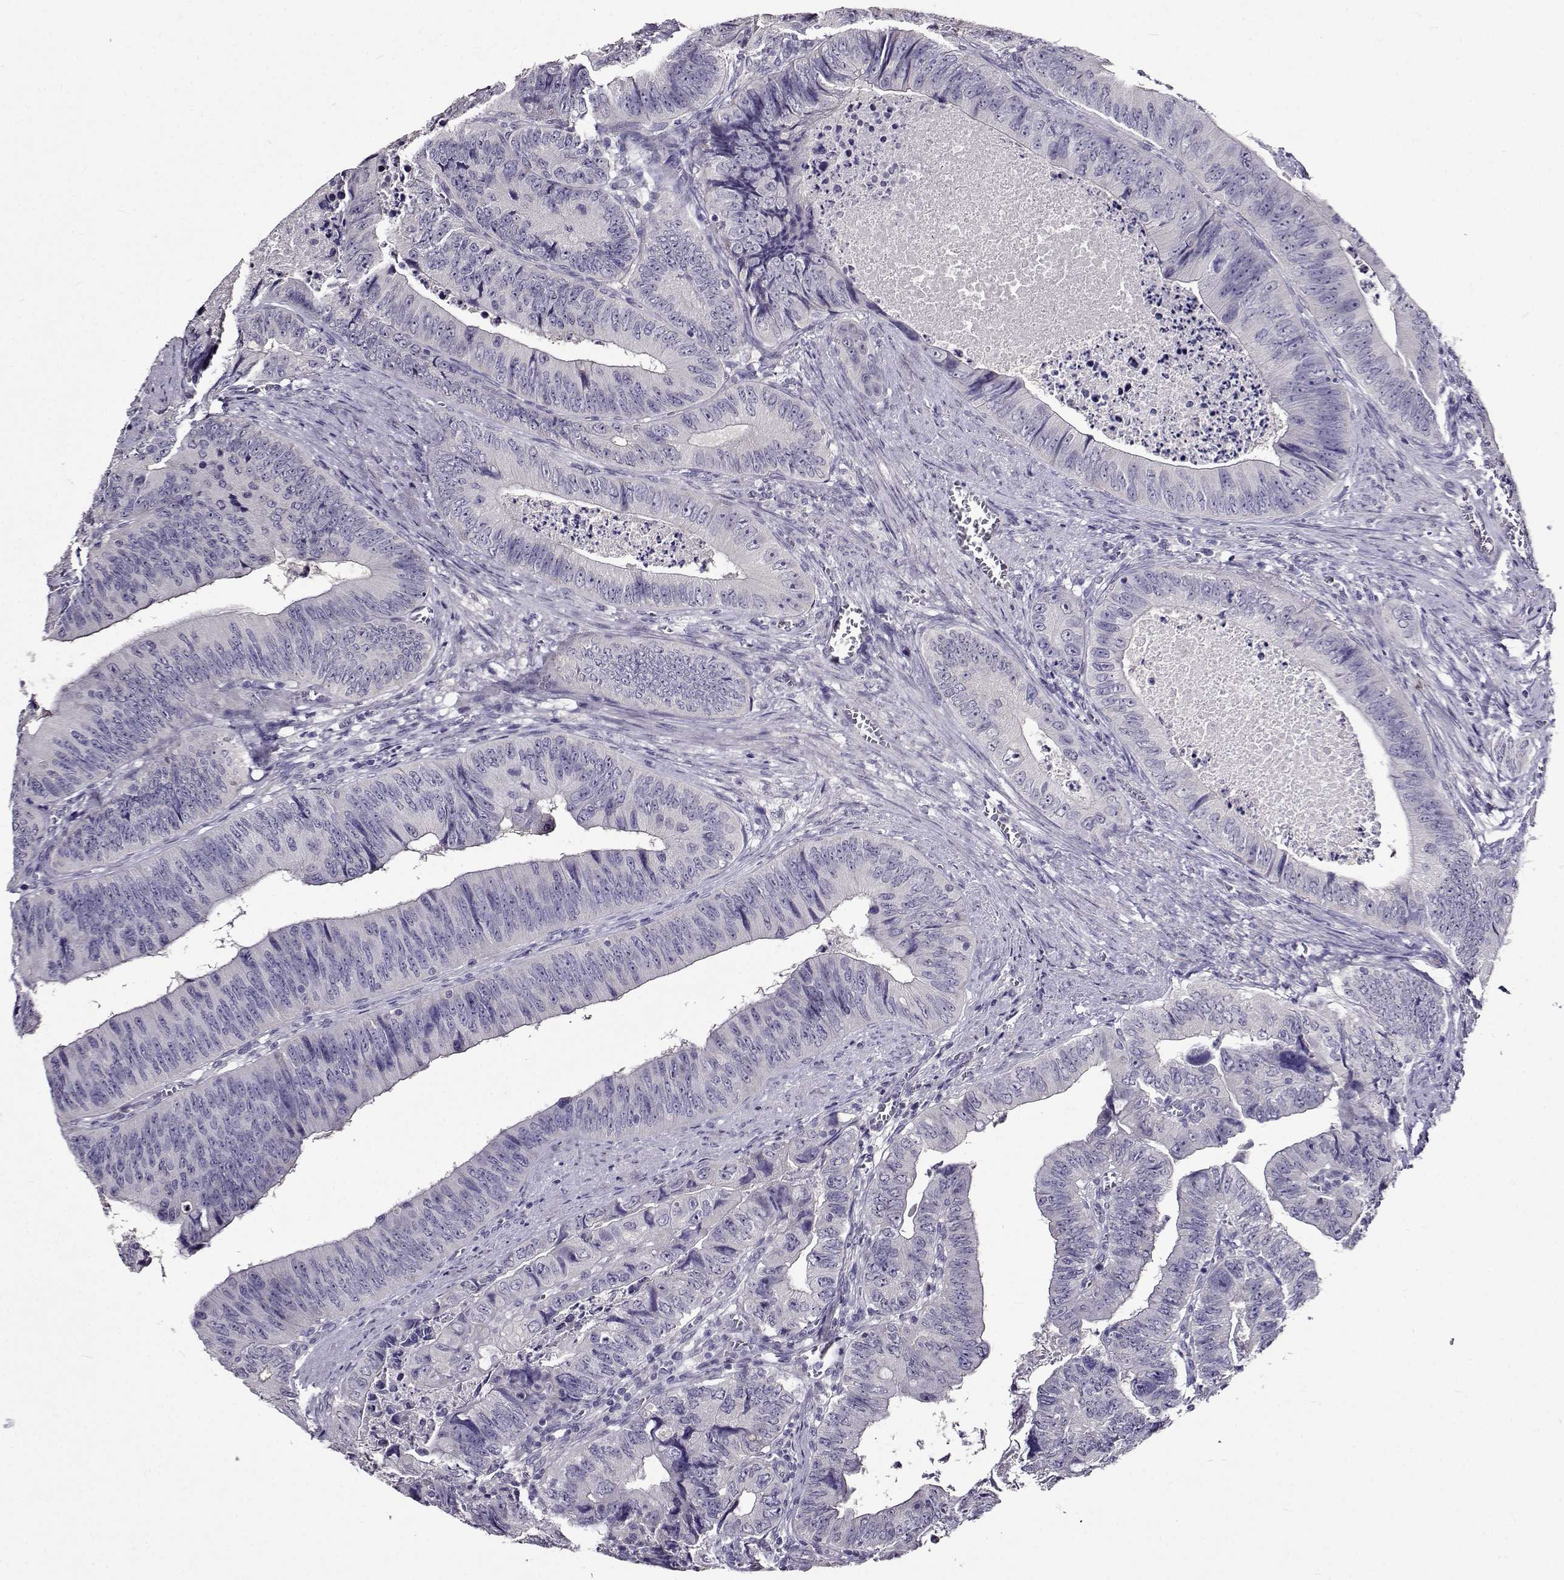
{"staining": {"intensity": "negative", "quantity": "none", "location": "none"}, "tissue": "colorectal cancer", "cell_type": "Tumor cells", "image_type": "cancer", "snomed": [{"axis": "morphology", "description": "Adenocarcinoma, NOS"}, {"axis": "topography", "description": "Colon"}], "caption": "IHC photomicrograph of neoplastic tissue: adenocarcinoma (colorectal) stained with DAB (3,3'-diaminobenzidine) reveals no significant protein staining in tumor cells.", "gene": "PAEP", "patient": {"sex": "female", "age": 84}}